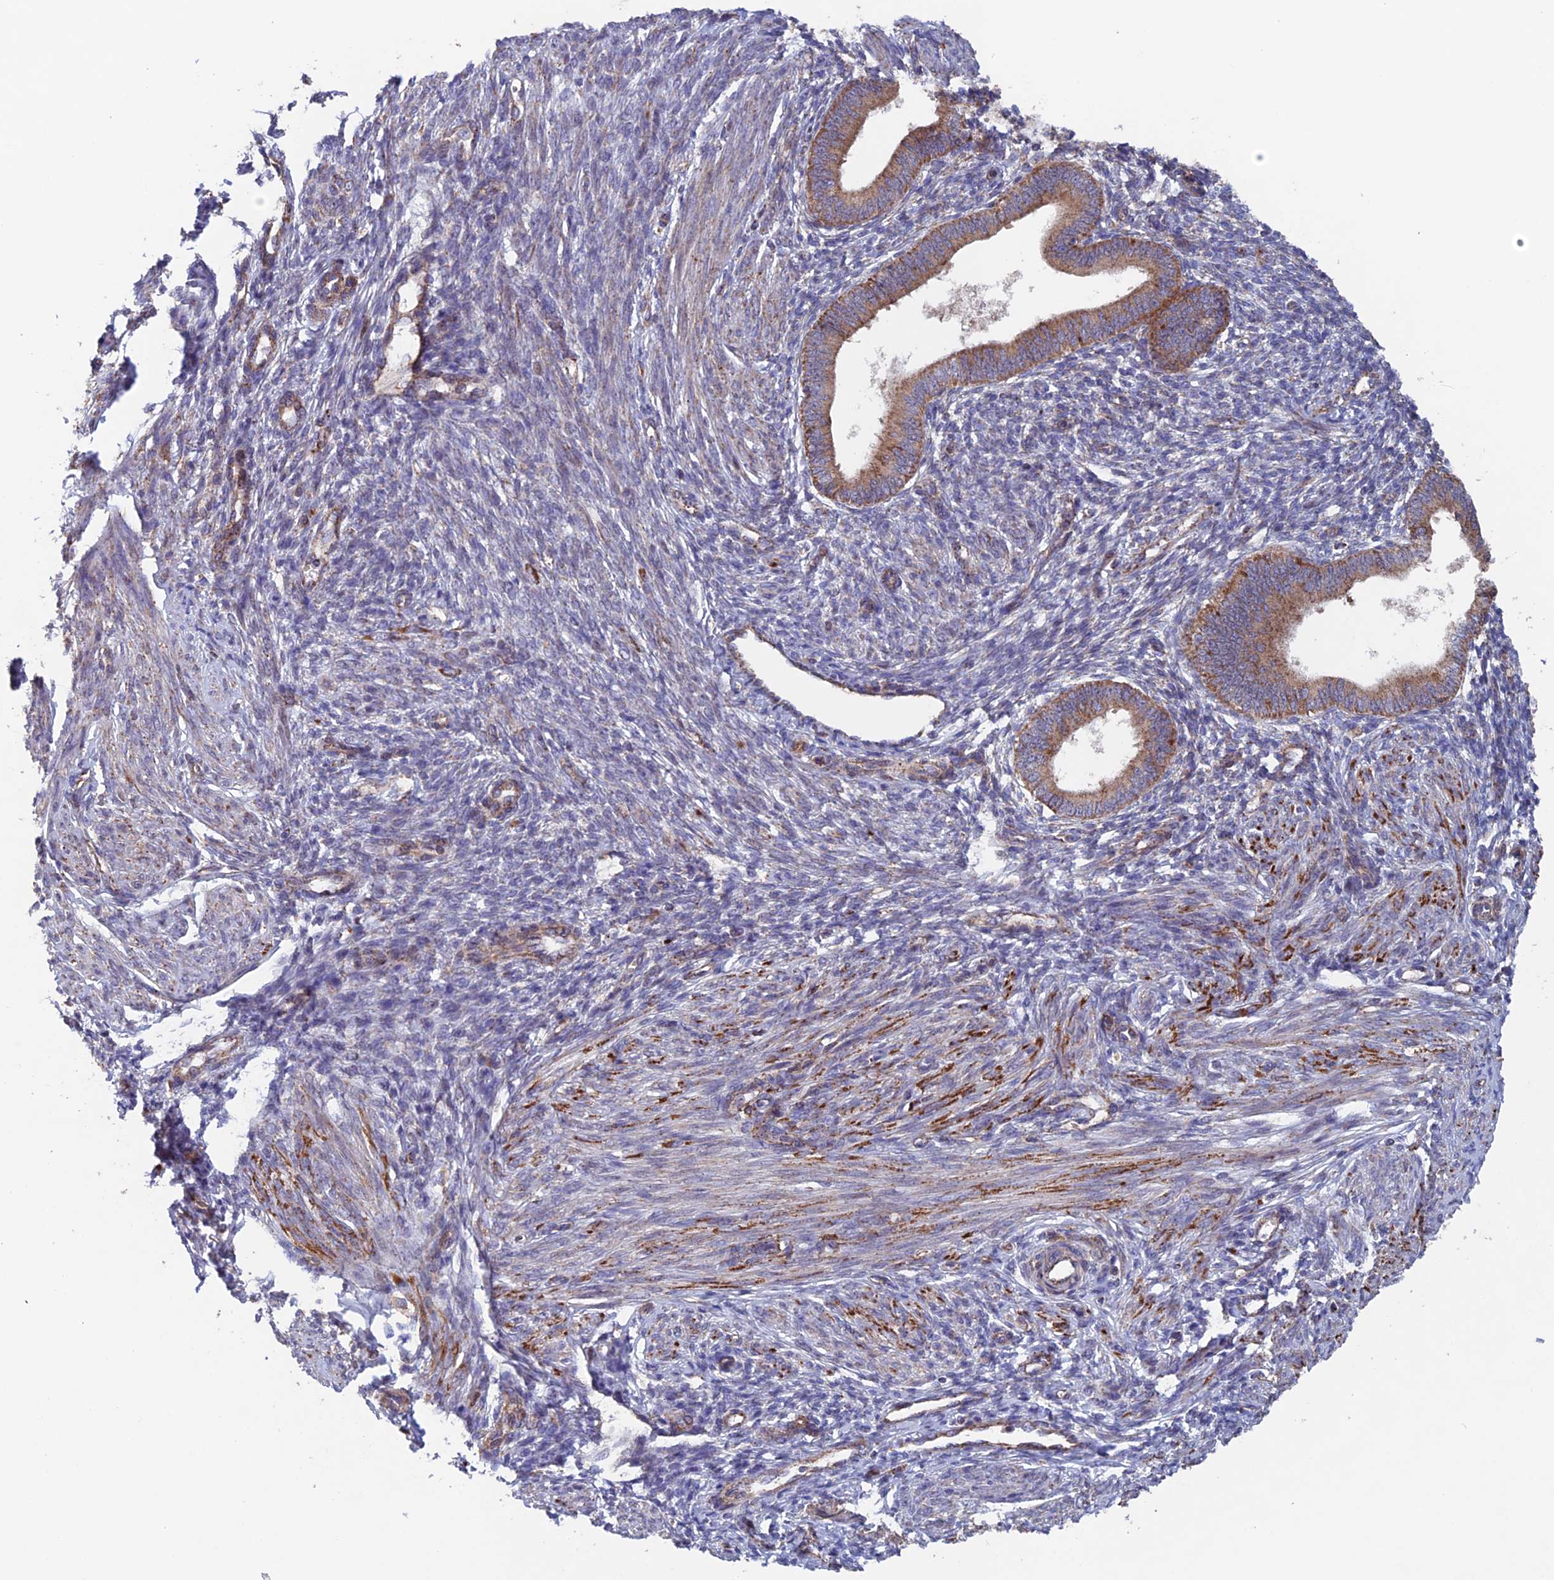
{"staining": {"intensity": "weak", "quantity": "<25%", "location": "cytoplasmic/membranous"}, "tissue": "endometrium", "cell_type": "Cells in endometrial stroma", "image_type": "normal", "snomed": [{"axis": "morphology", "description": "Normal tissue, NOS"}, {"axis": "topography", "description": "Endometrium"}], "caption": "DAB immunohistochemical staining of normal endometrium demonstrates no significant staining in cells in endometrial stroma.", "gene": "MRPL1", "patient": {"sex": "female", "age": 46}}